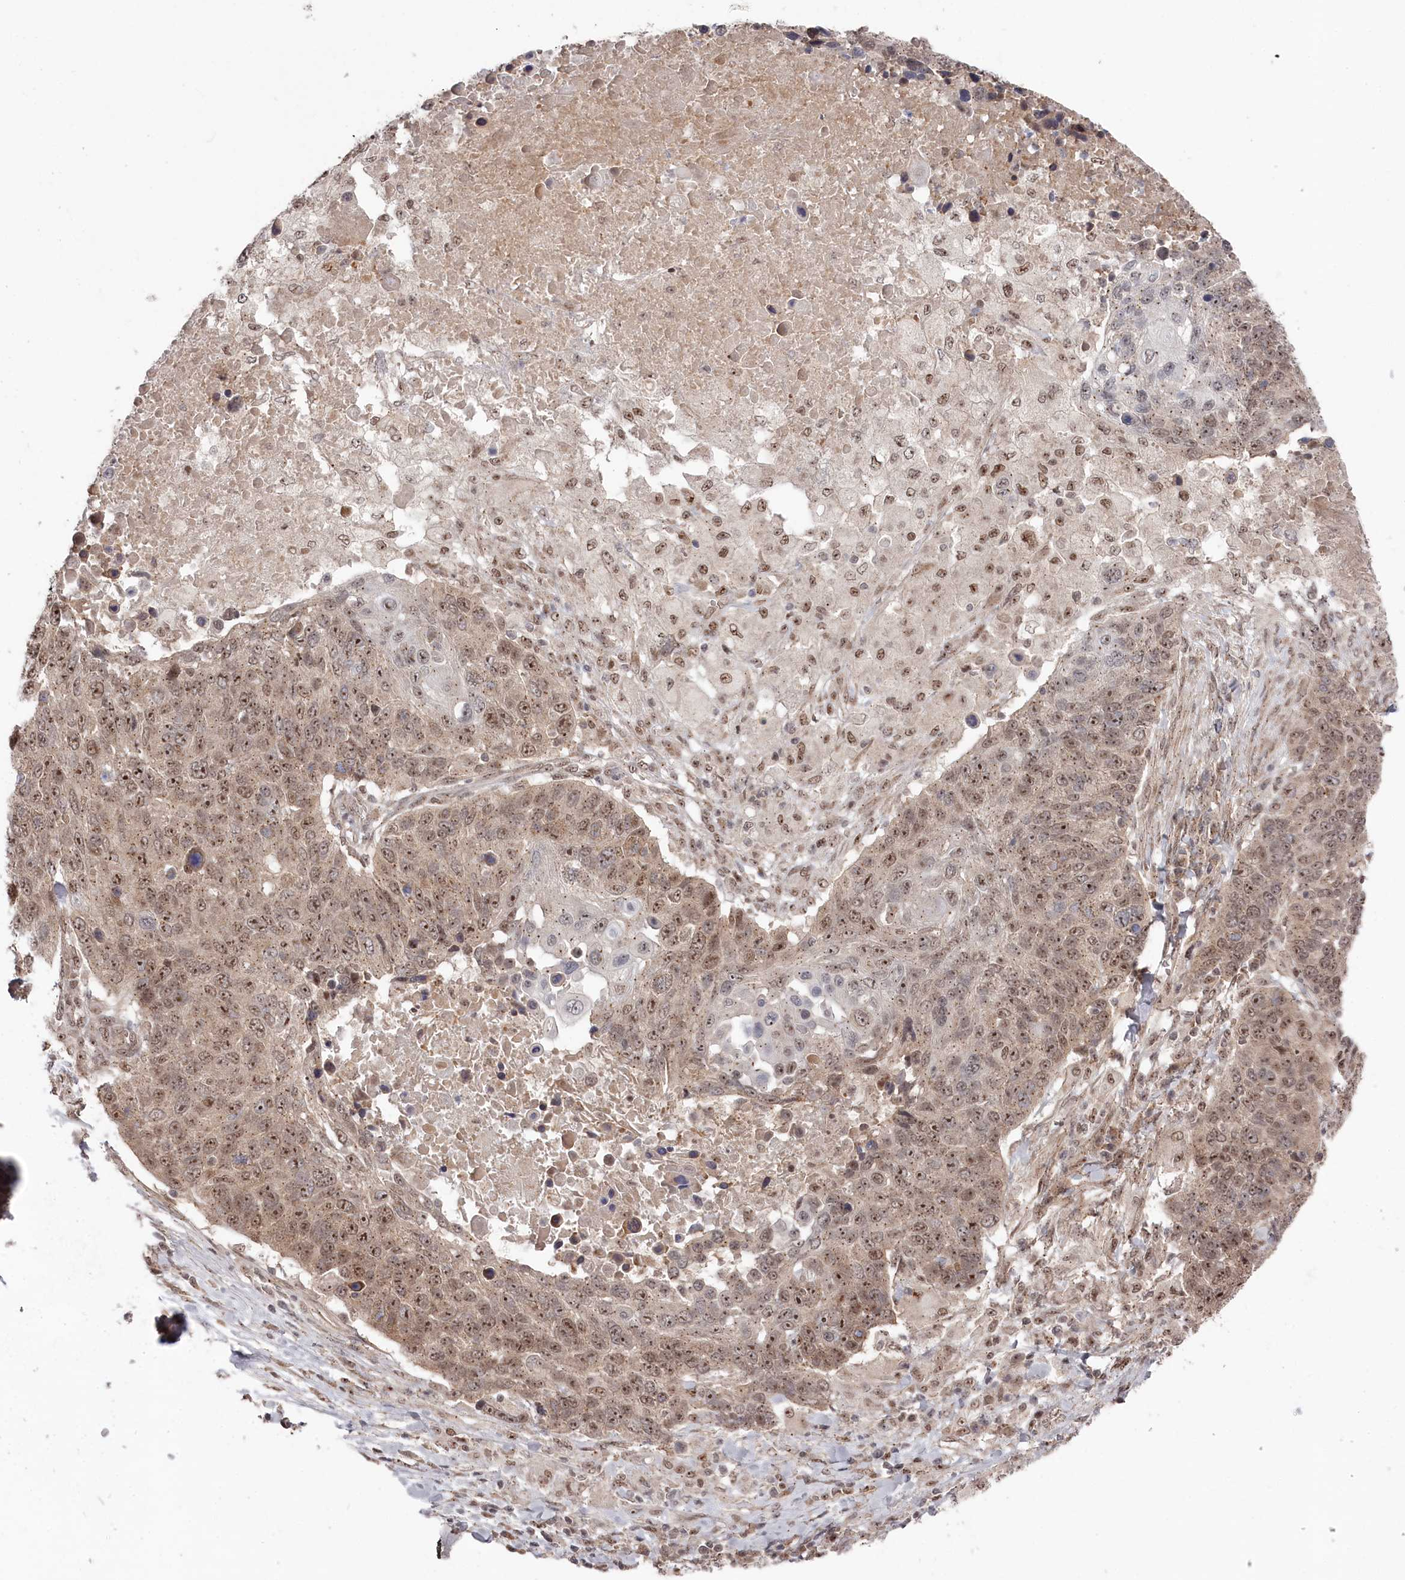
{"staining": {"intensity": "moderate", "quantity": ">75%", "location": "cytoplasmic/membranous,nuclear"}, "tissue": "lung cancer", "cell_type": "Tumor cells", "image_type": "cancer", "snomed": [{"axis": "morphology", "description": "Normal tissue, NOS"}, {"axis": "morphology", "description": "Squamous cell carcinoma, NOS"}, {"axis": "topography", "description": "Lymph node"}, {"axis": "topography", "description": "Lung"}], "caption": "Lung cancer tissue exhibits moderate cytoplasmic/membranous and nuclear positivity in approximately >75% of tumor cells", "gene": "EXOSC1", "patient": {"sex": "male", "age": 66}}